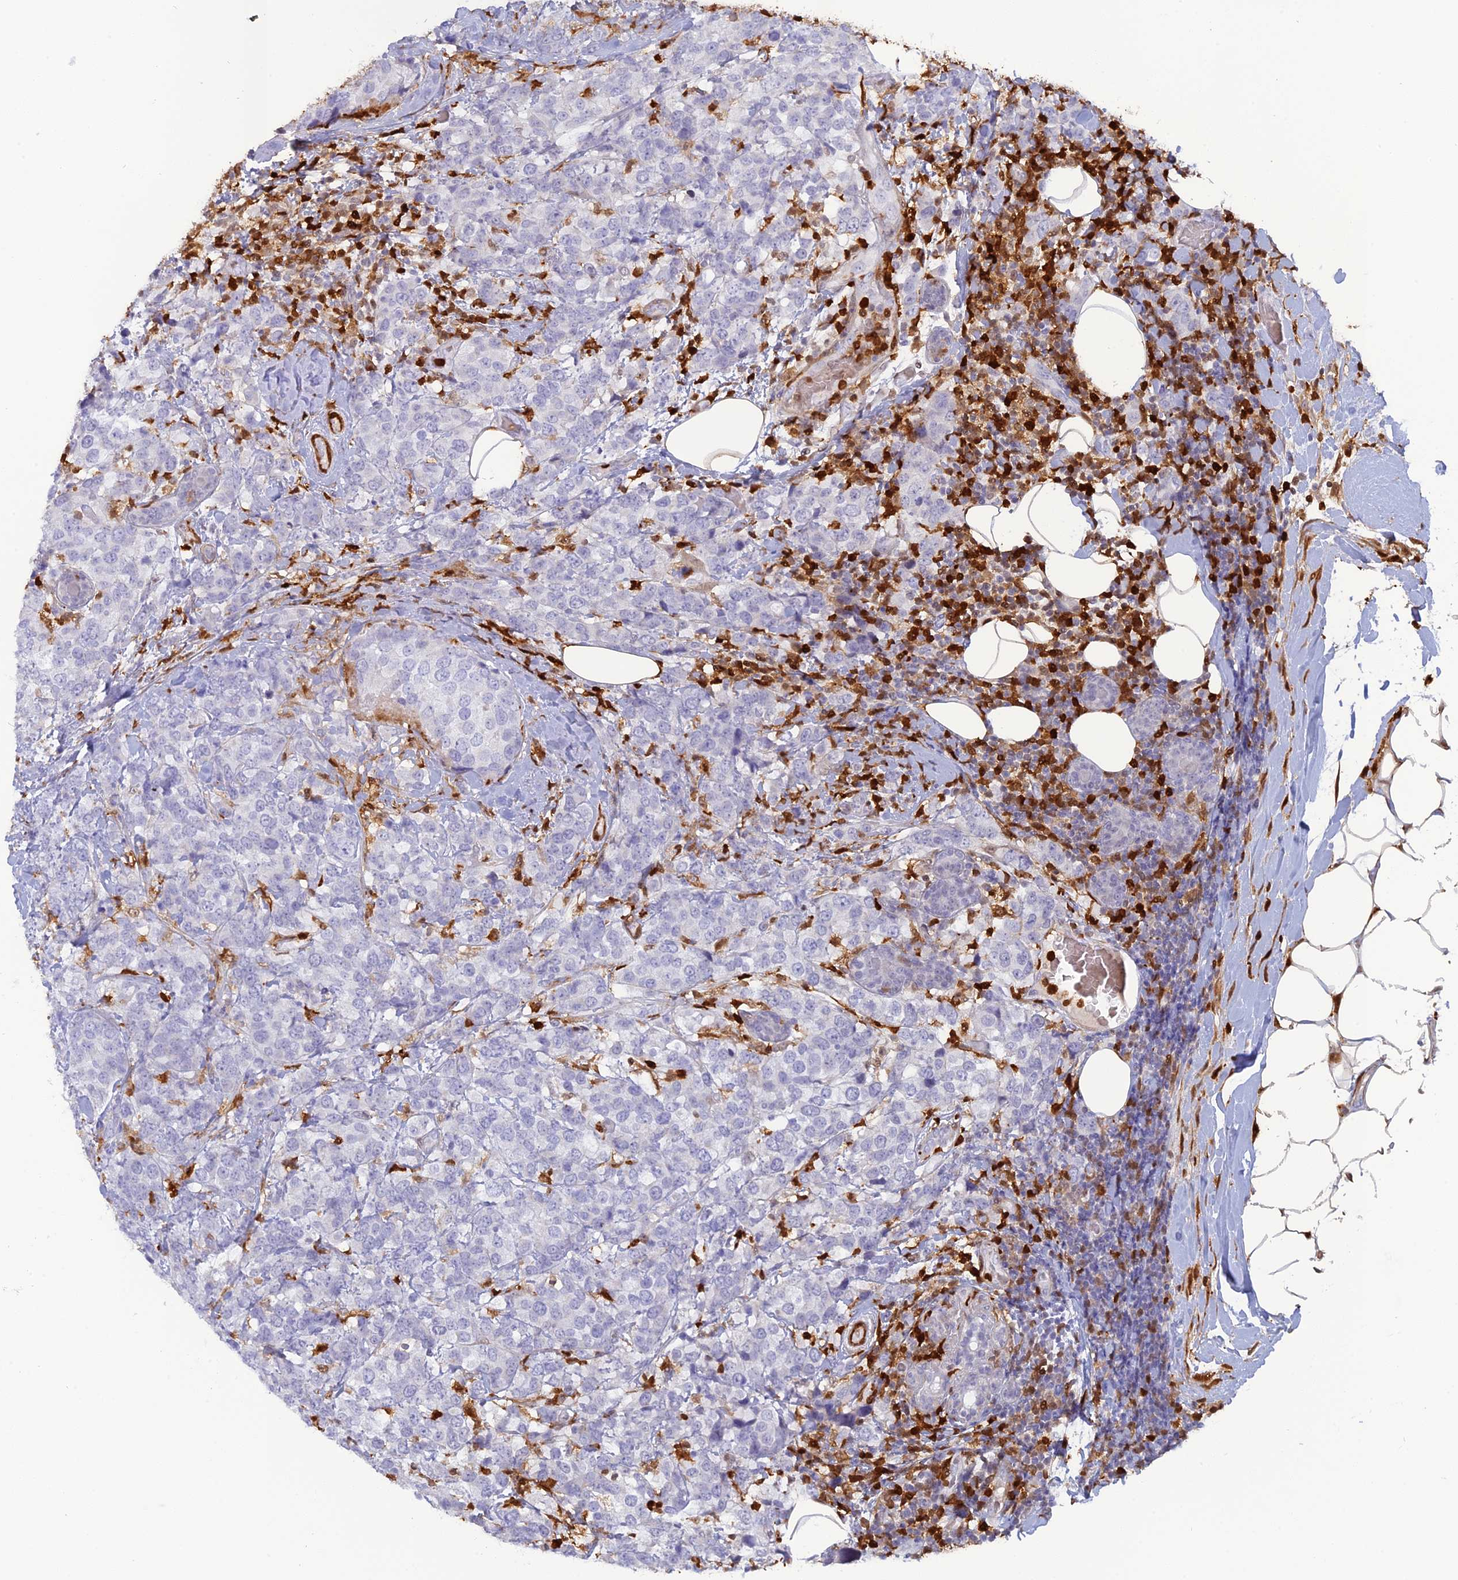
{"staining": {"intensity": "negative", "quantity": "none", "location": "none"}, "tissue": "breast cancer", "cell_type": "Tumor cells", "image_type": "cancer", "snomed": [{"axis": "morphology", "description": "Lobular carcinoma"}, {"axis": "topography", "description": "Breast"}], "caption": "Histopathology image shows no protein positivity in tumor cells of breast cancer (lobular carcinoma) tissue.", "gene": "PGBD4", "patient": {"sex": "female", "age": 59}}